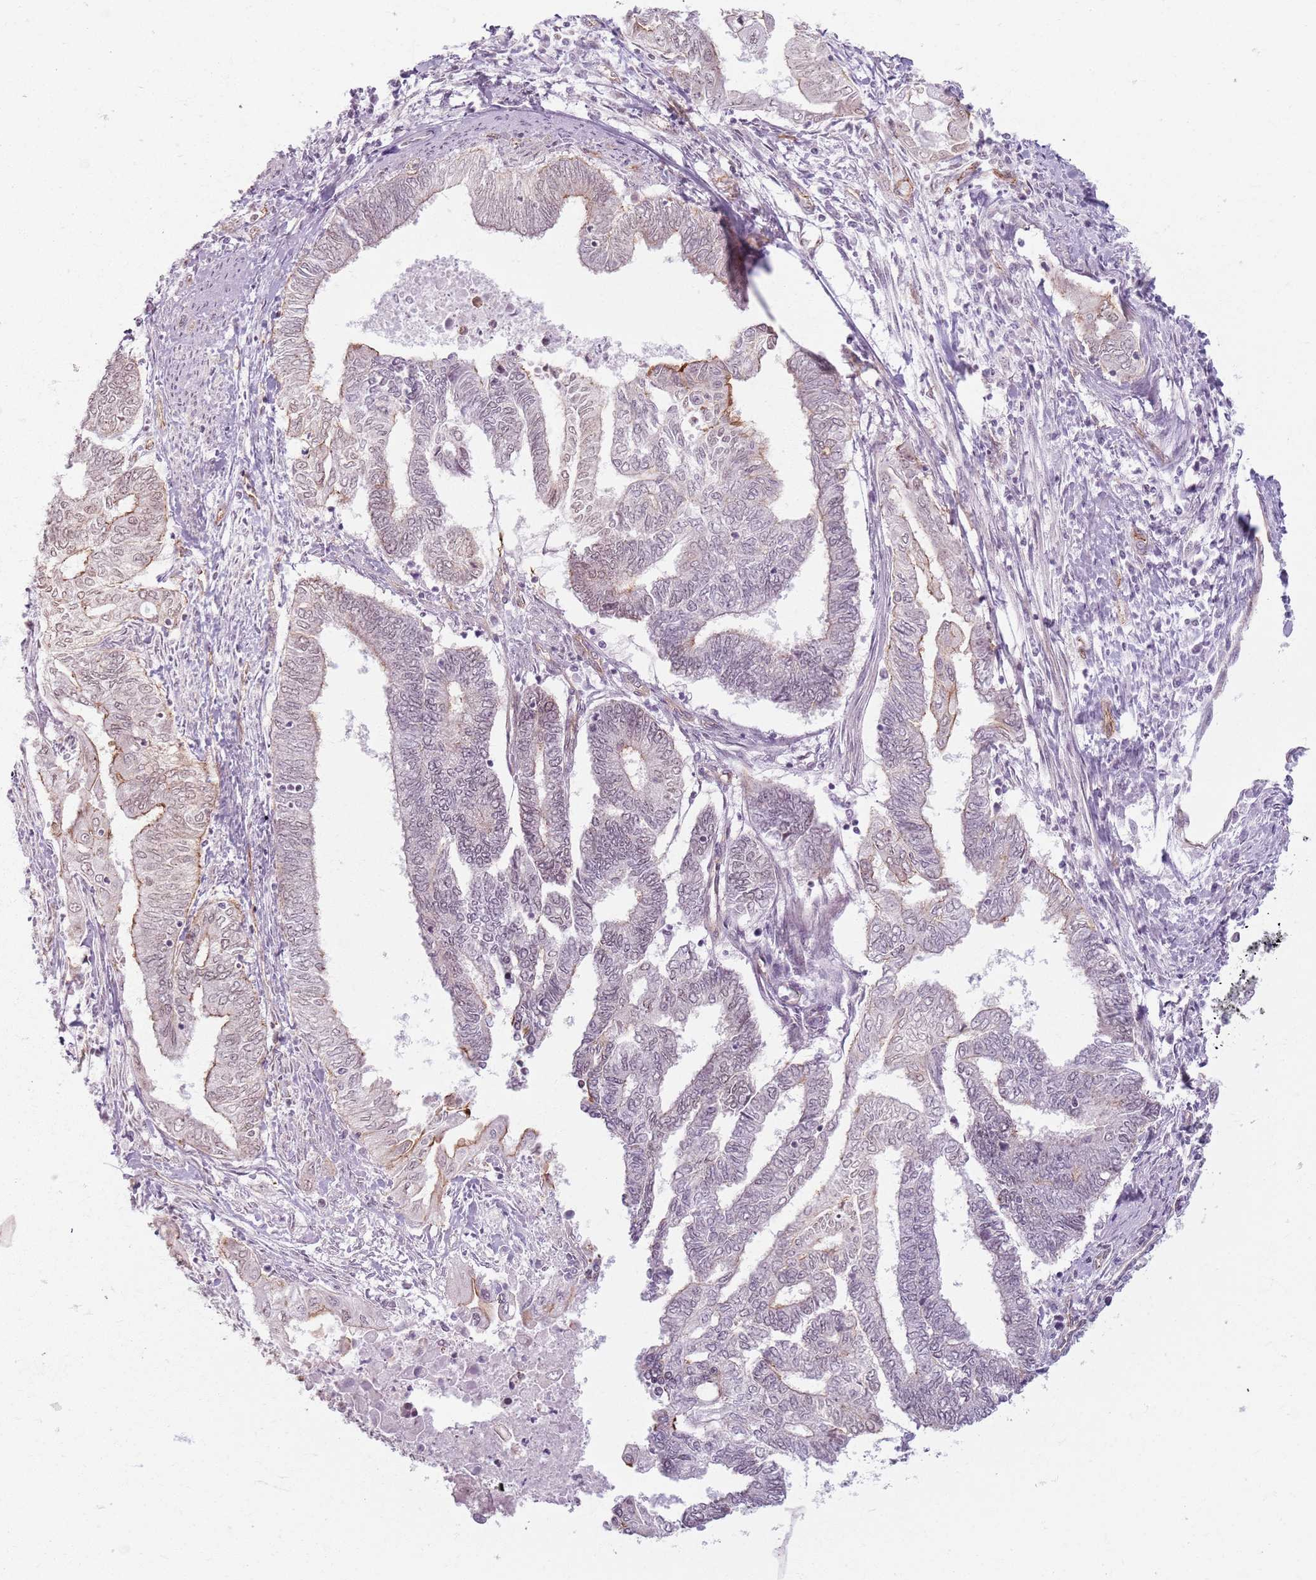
{"staining": {"intensity": "moderate", "quantity": "<25%", "location": "cytoplasmic/membranous"}, "tissue": "endometrial cancer", "cell_type": "Tumor cells", "image_type": "cancer", "snomed": [{"axis": "morphology", "description": "Adenocarcinoma, NOS"}, {"axis": "topography", "description": "Uterus"}, {"axis": "topography", "description": "Endometrium"}], "caption": "Approximately <25% of tumor cells in adenocarcinoma (endometrial) demonstrate moderate cytoplasmic/membranous protein positivity as visualized by brown immunohistochemical staining.", "gene": "KCNA5", "patient": {"sex": "female", "age": 70}}